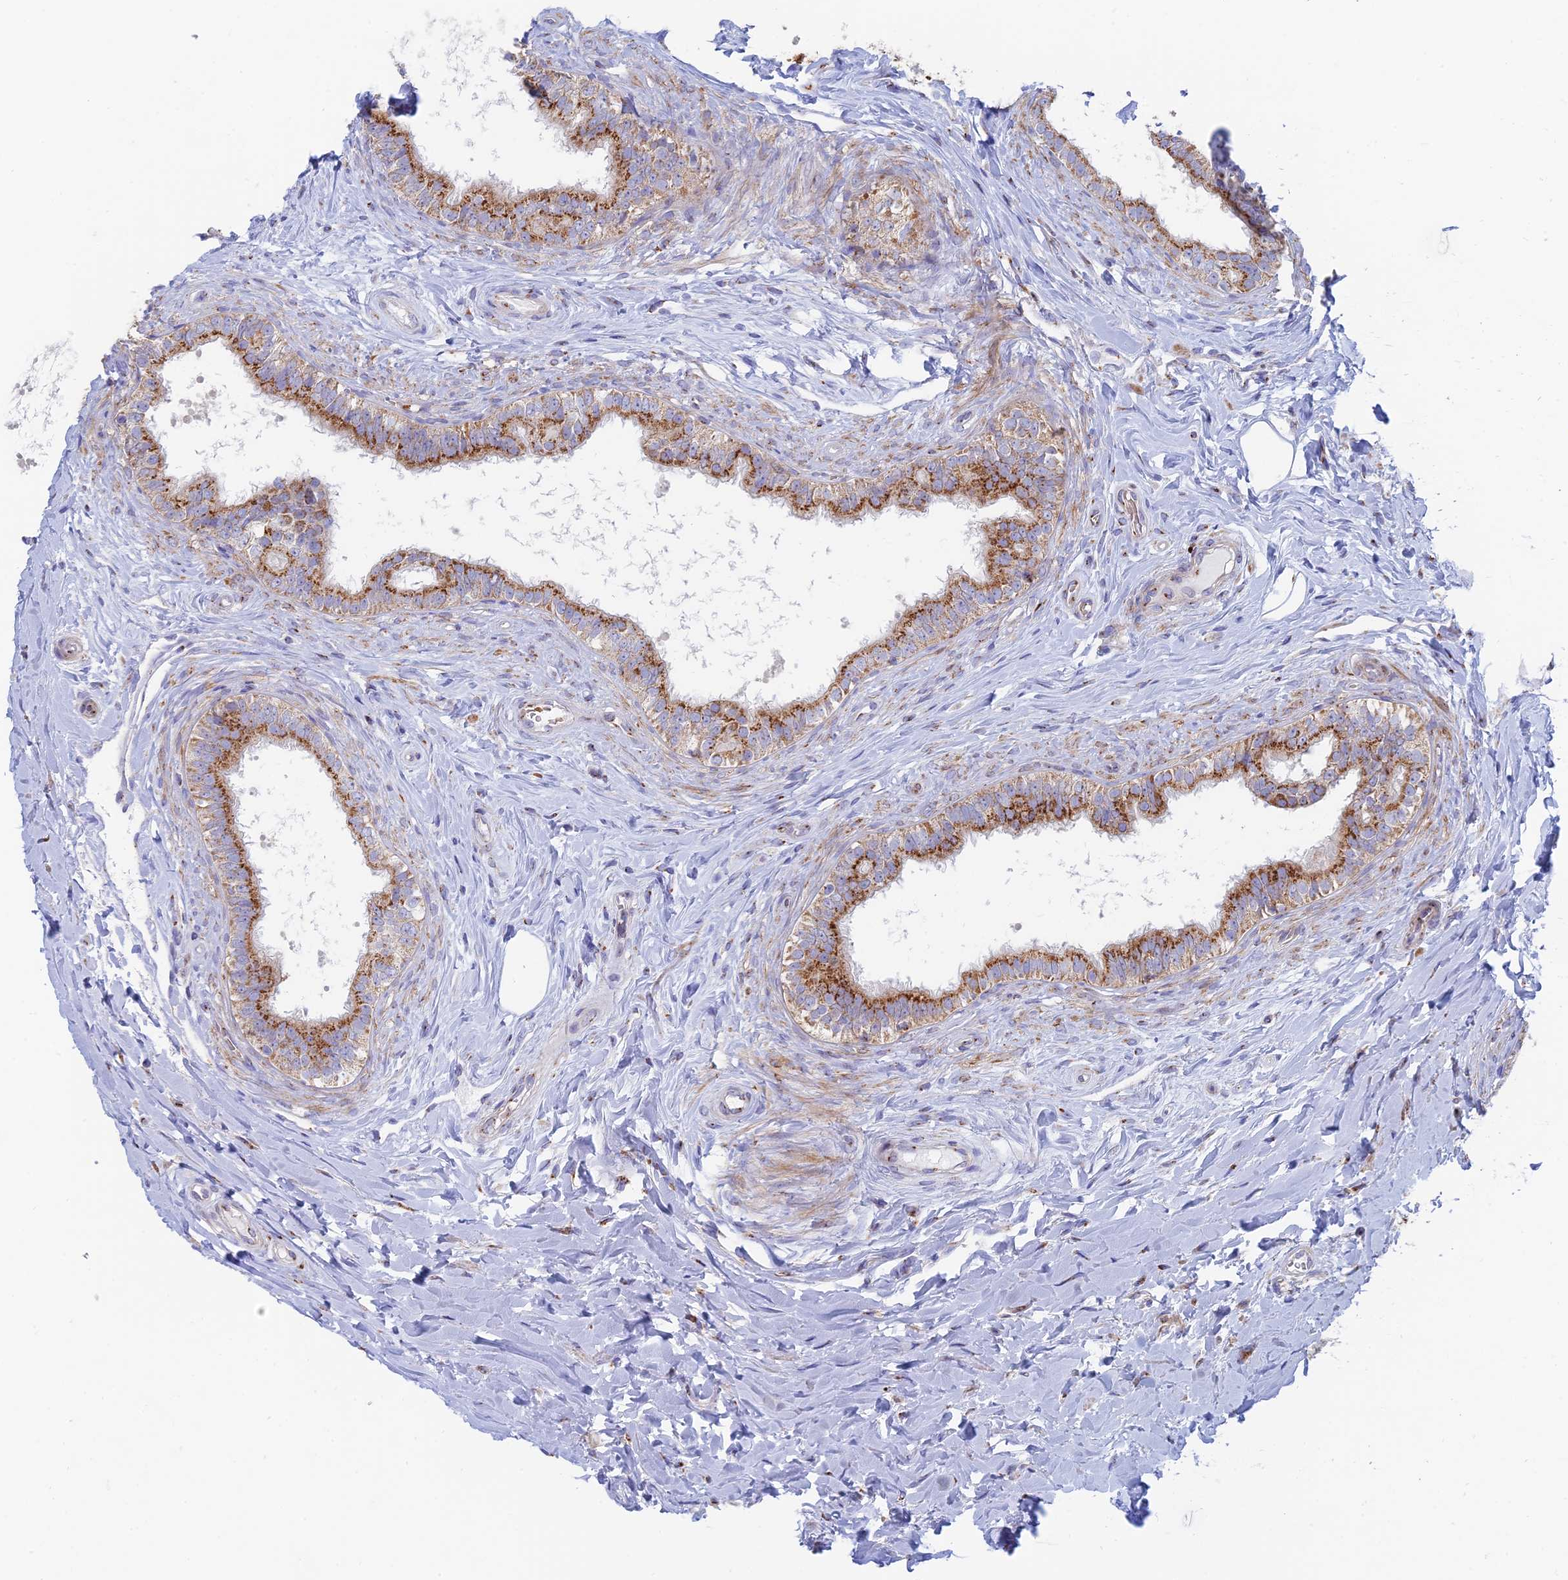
{"staining": {"intensity": "strong", "quantity": ">75%", "location": "cytoplasmic/membranous"}, "tissue": "epididymis", "cell_type": "Glandular cells", "image_type": "normal", "snomed": [{"axis": "morphology", "description": "Normal tissue, NOS"}, {"axis": "topography", "description": "Epididymis"}], "caption": "Benign epididymis was stained to show a protein in brown. There is high levels of strong cytoplasmic/membranous staining in approximately >75% of glandular cells. Ihc stains the protein in brown and the nuclei are stained blue.", "gene": "ENSG00000267561", "patient": {"sex": "male", "age": 33}}